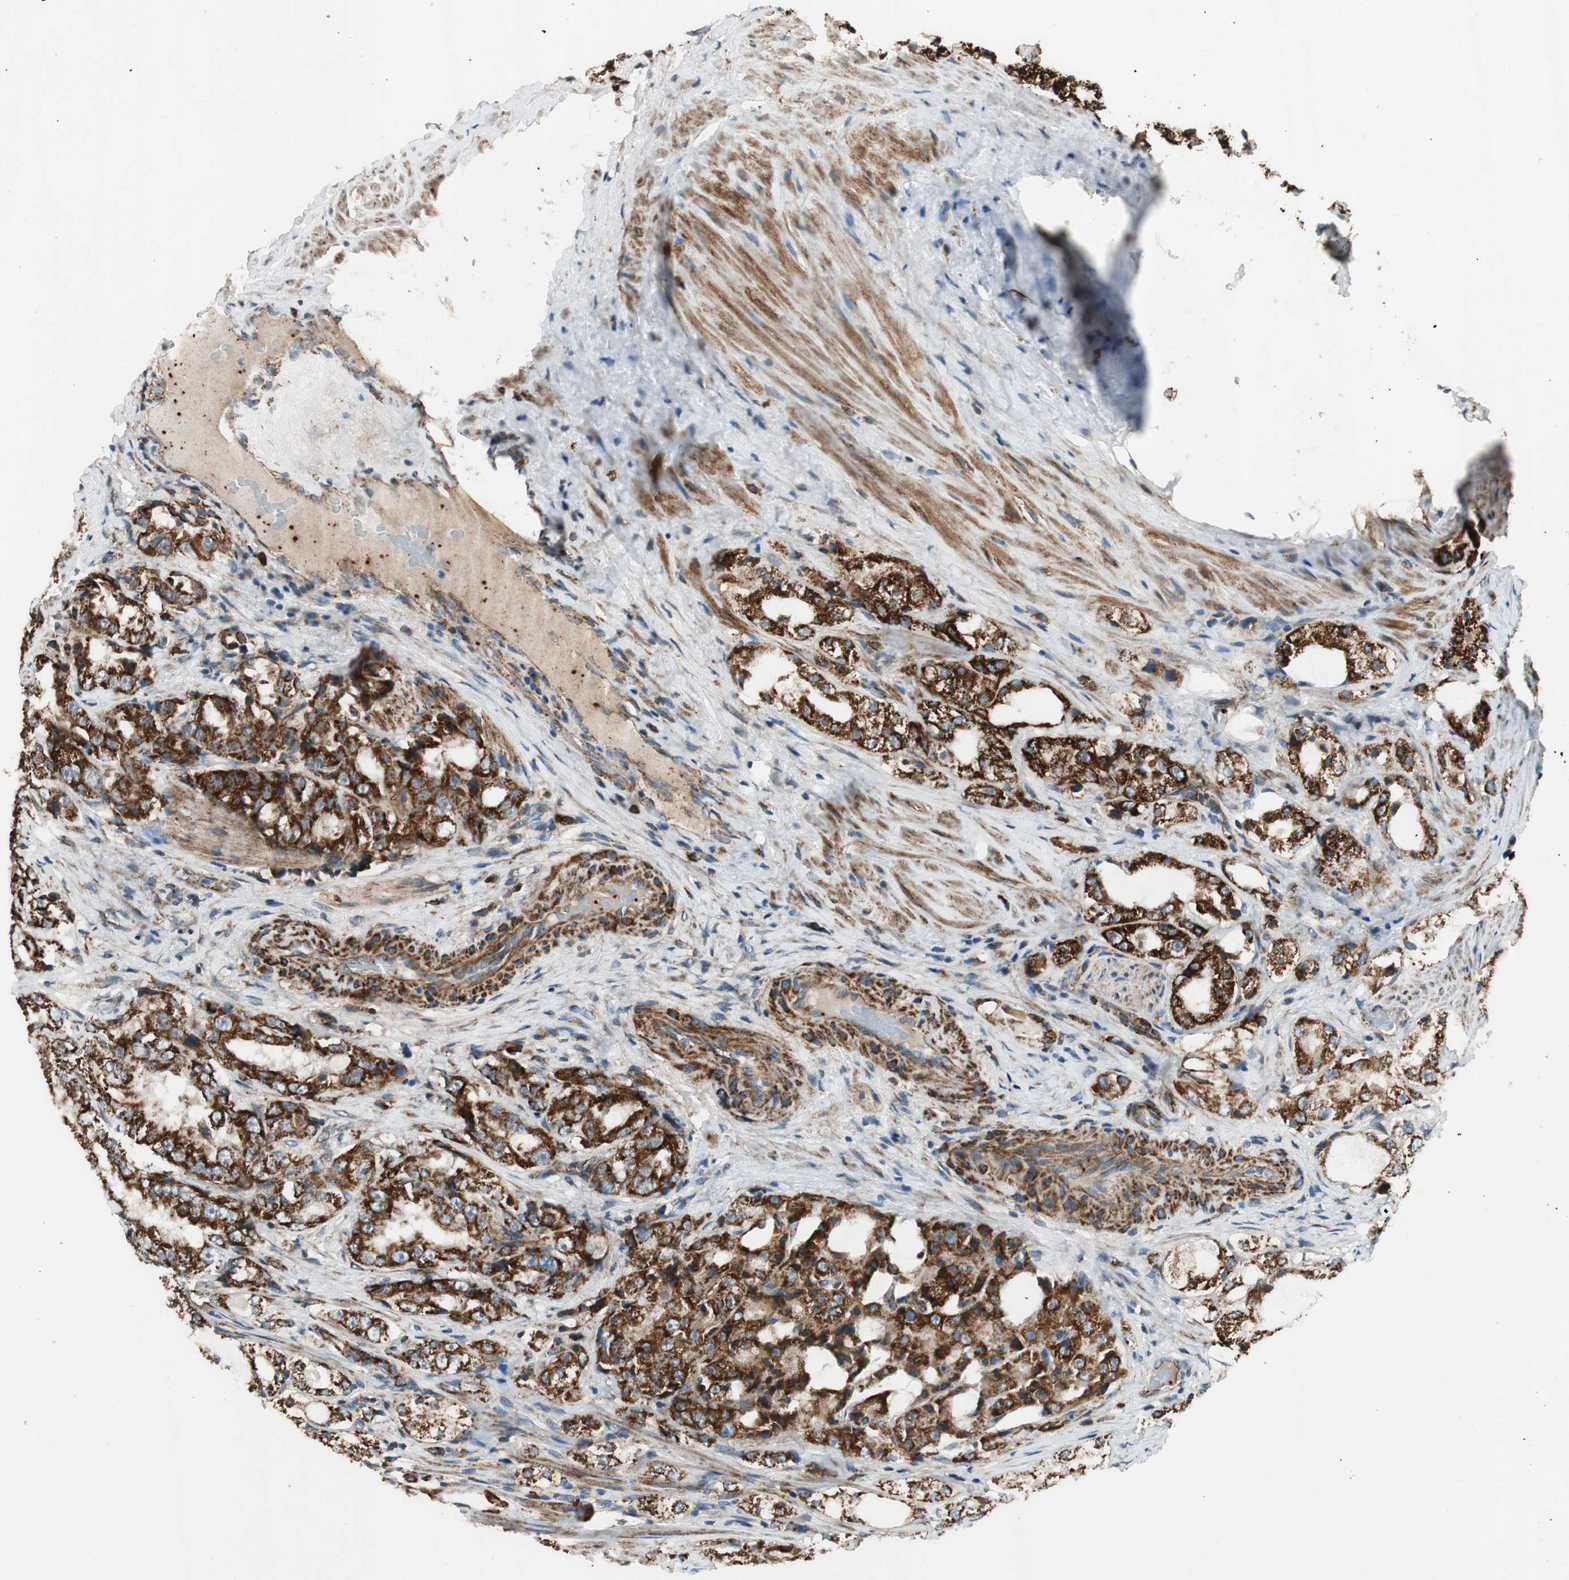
{"staining": {"intensity": "strong", "quantity": ">75%", "location": "cytoplasmic/membranous"}, "tissue": "prostate cancer", "cell_type": "Tumor cells", "image_type": "cancer", "snomed": [{"axis": "morphology", "description": "Adenocarcinoma, High grade"}, {"axis": "topography", "description": "Prostate"}], "caption": "Approximately >75% of tumor cells in prostate cancer (adenocarcinoma (high-grade)) reveal strong cytoplasmic/membranous protein positivity as visualized by brown immunohistochemical staining.", "gene": "AKAP1", "patient": {"sex": "male", "age": 73}}